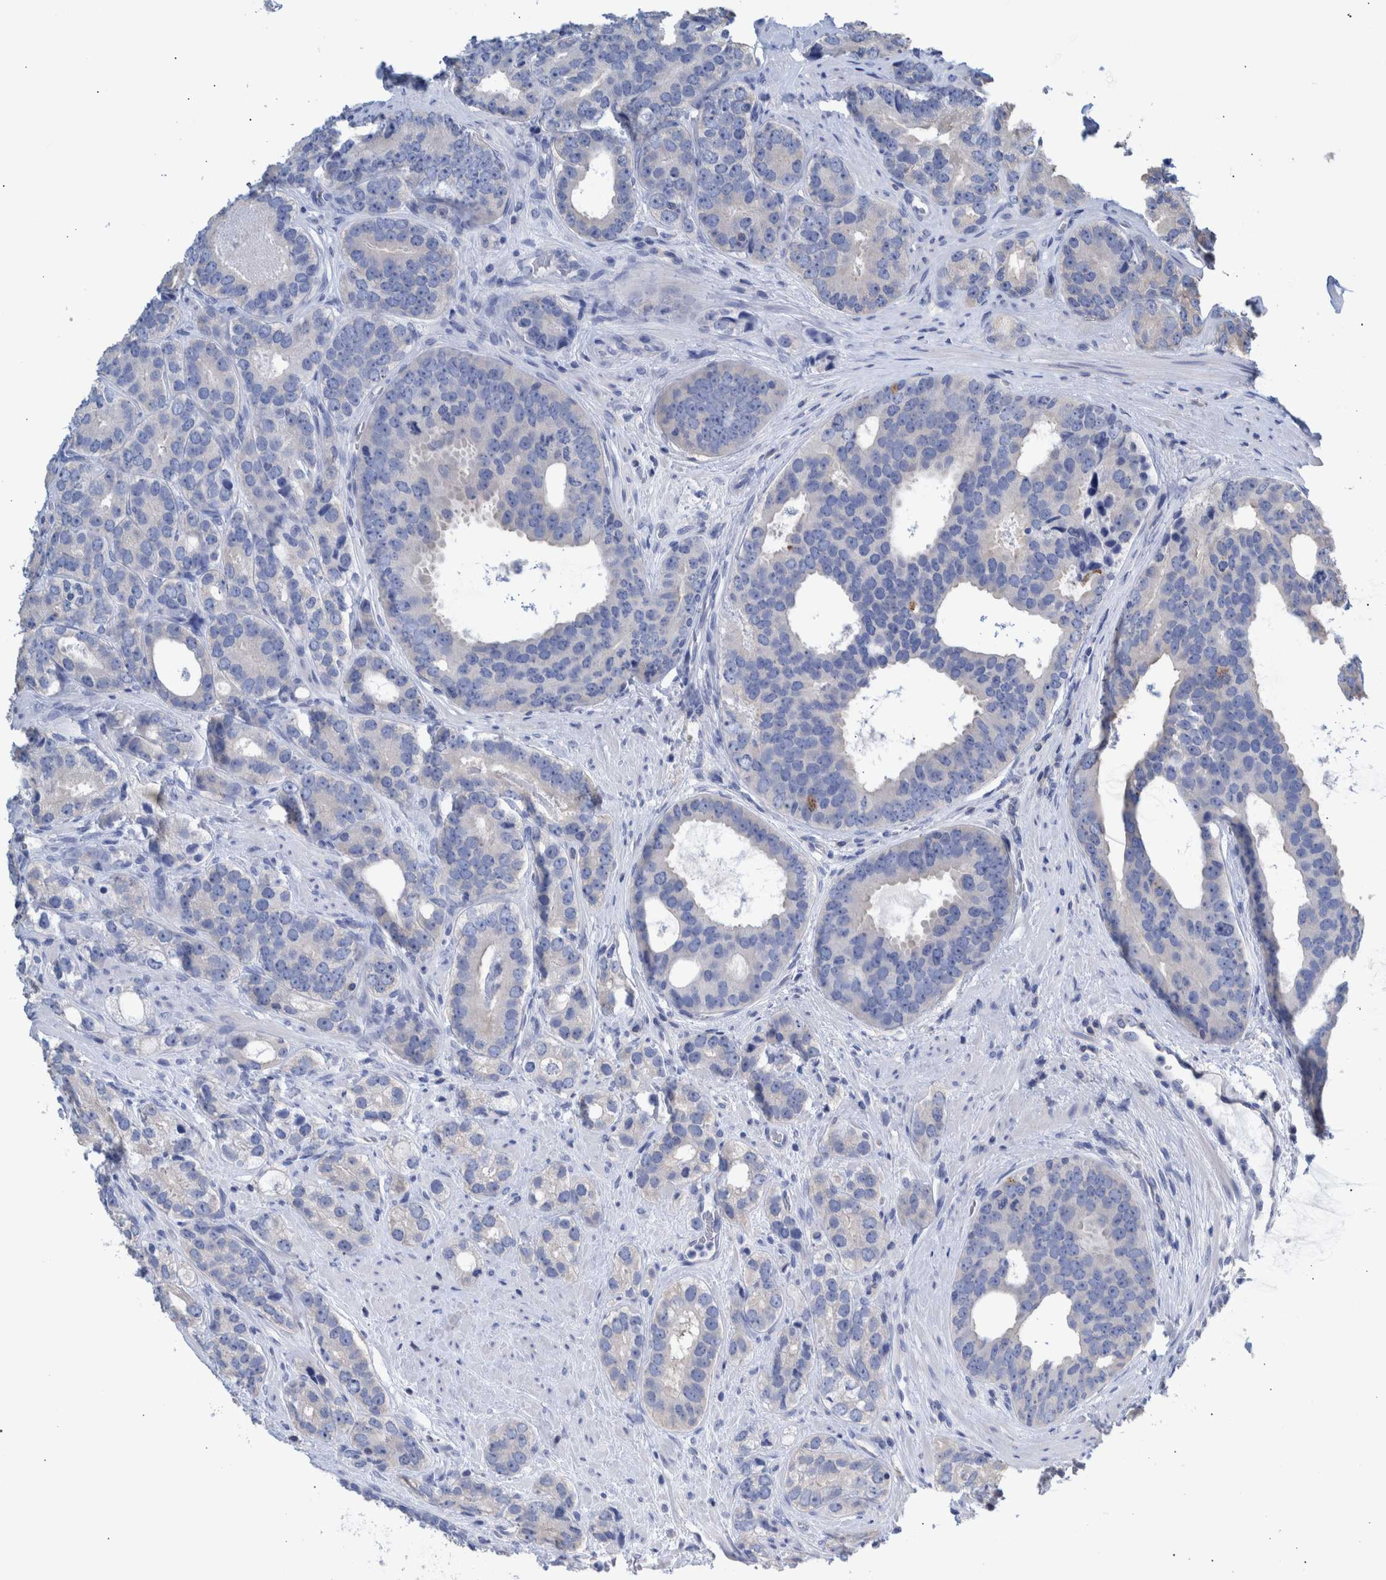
{"staining": {"intensity": "negative", "quantity": "none", "location": "none"}, "tissue": "prostate cancer", "cell_type": "Tumor cells", "image_type": "cancer", "snomed": [{"axis": "morphology", "description": "Adenocarcinoma, High grade"}, {"axis": "topography", "description": "Prostate"}], "caption": "There is no significant staining in tumor cells of prostate cancer.", "gene": "PPP3CC", "patient": {"sex": "male", "age": 56}}